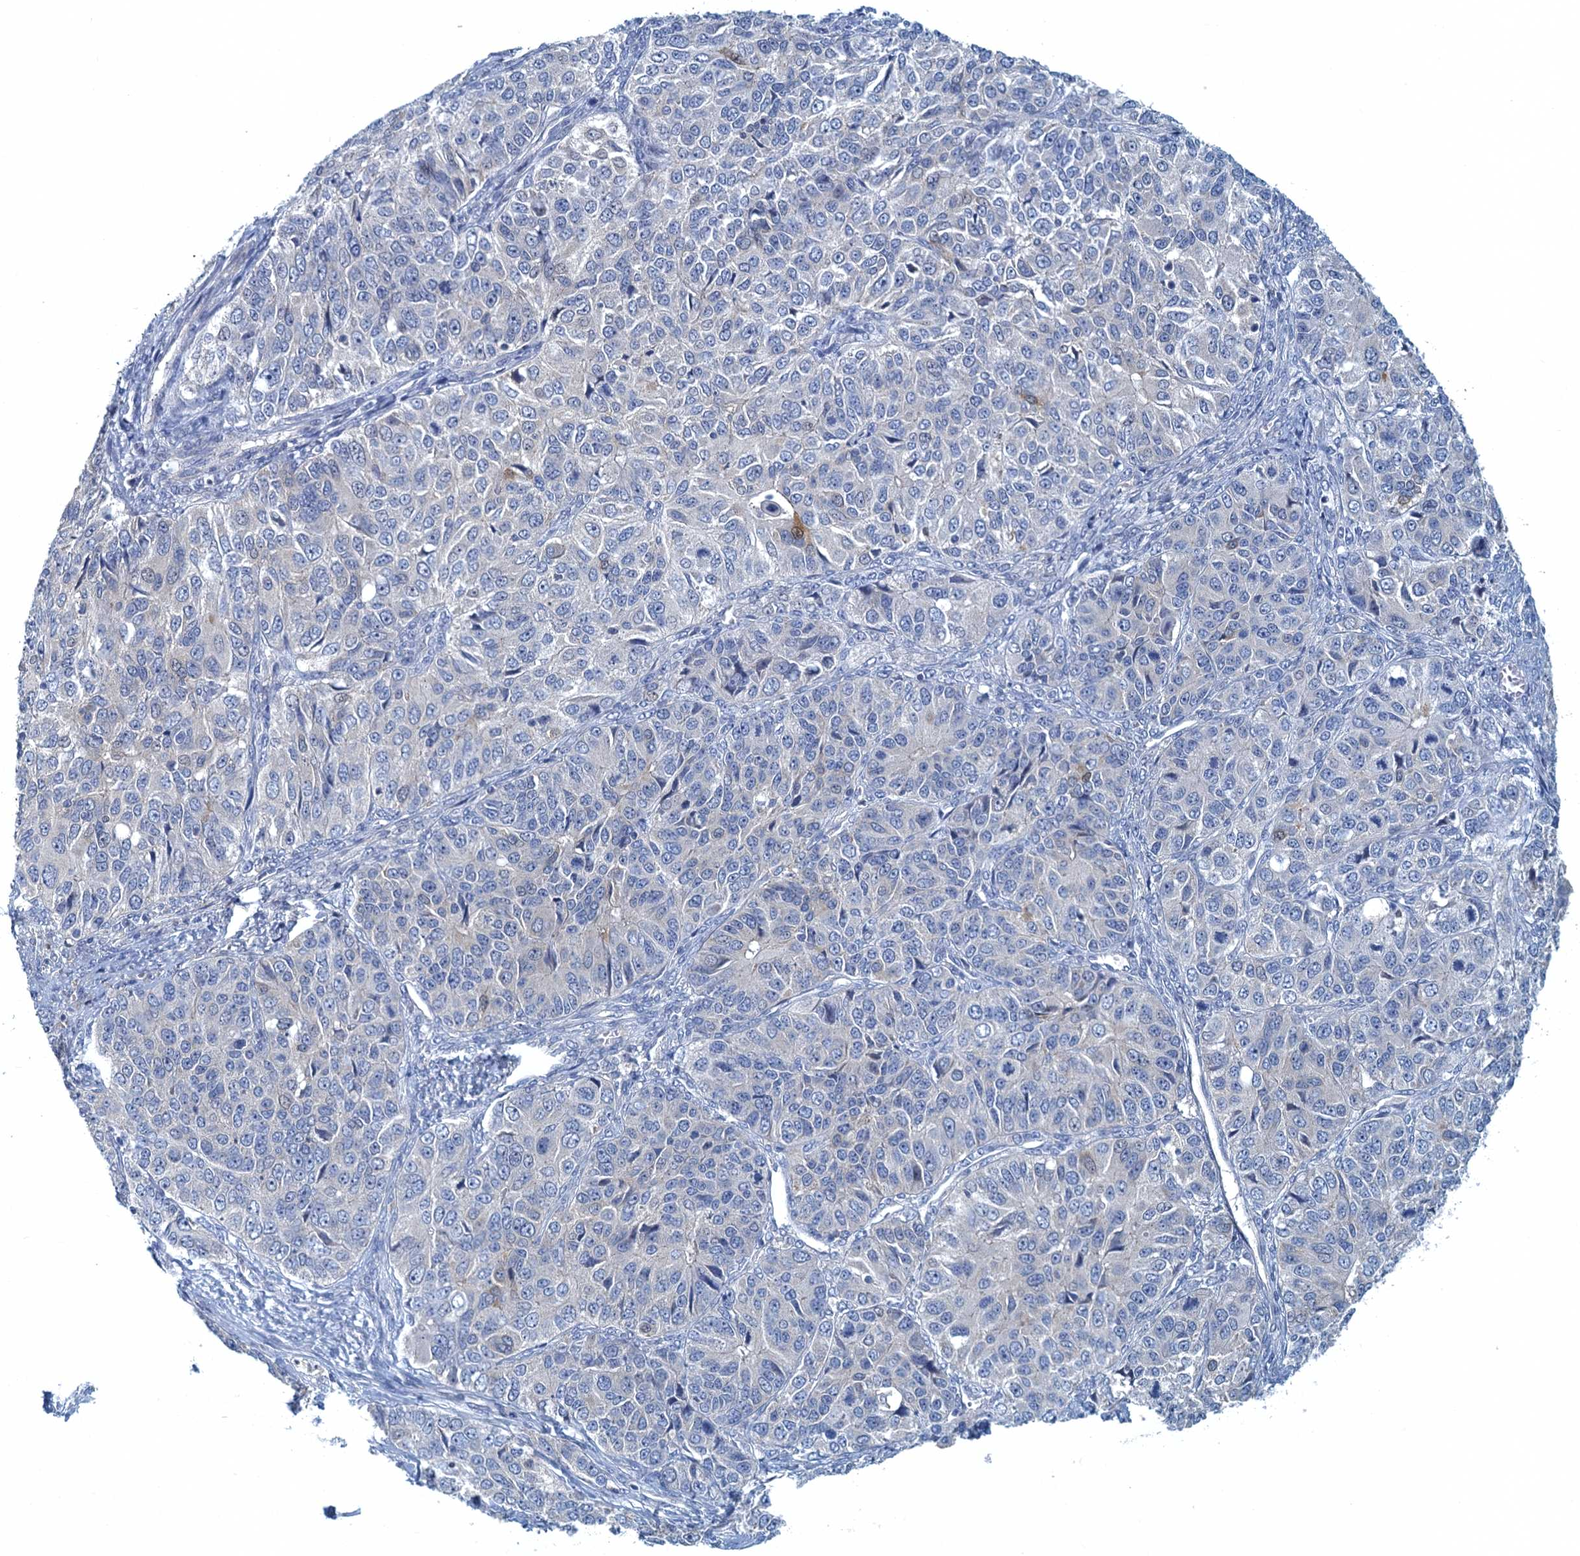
{"staining": {"intensity": "moderate", "quantity": "<25%", "location": "nuclear"}, "tissue": "ovarian cancer", "cell_type": "Tumor cells", "image_type": "cancer", "snomed": [{"axis": "morphology", "description": "Carcinoma, endometroid"}, {"axis": "topography", "description": "Ovary"}], "caption": "Immunohistochemical staining of ovarian endometroid carcinoma shows low levels of moderate nuclear protein staining in approximately <25% of tumor cells. The staining is performed using DAB brown chromogen to label protein expression. The nuclei are counter-stained blue using hematoxylin.", "gene": "NCKAP1L", "patient": {"sex": "female", "age": 51}}